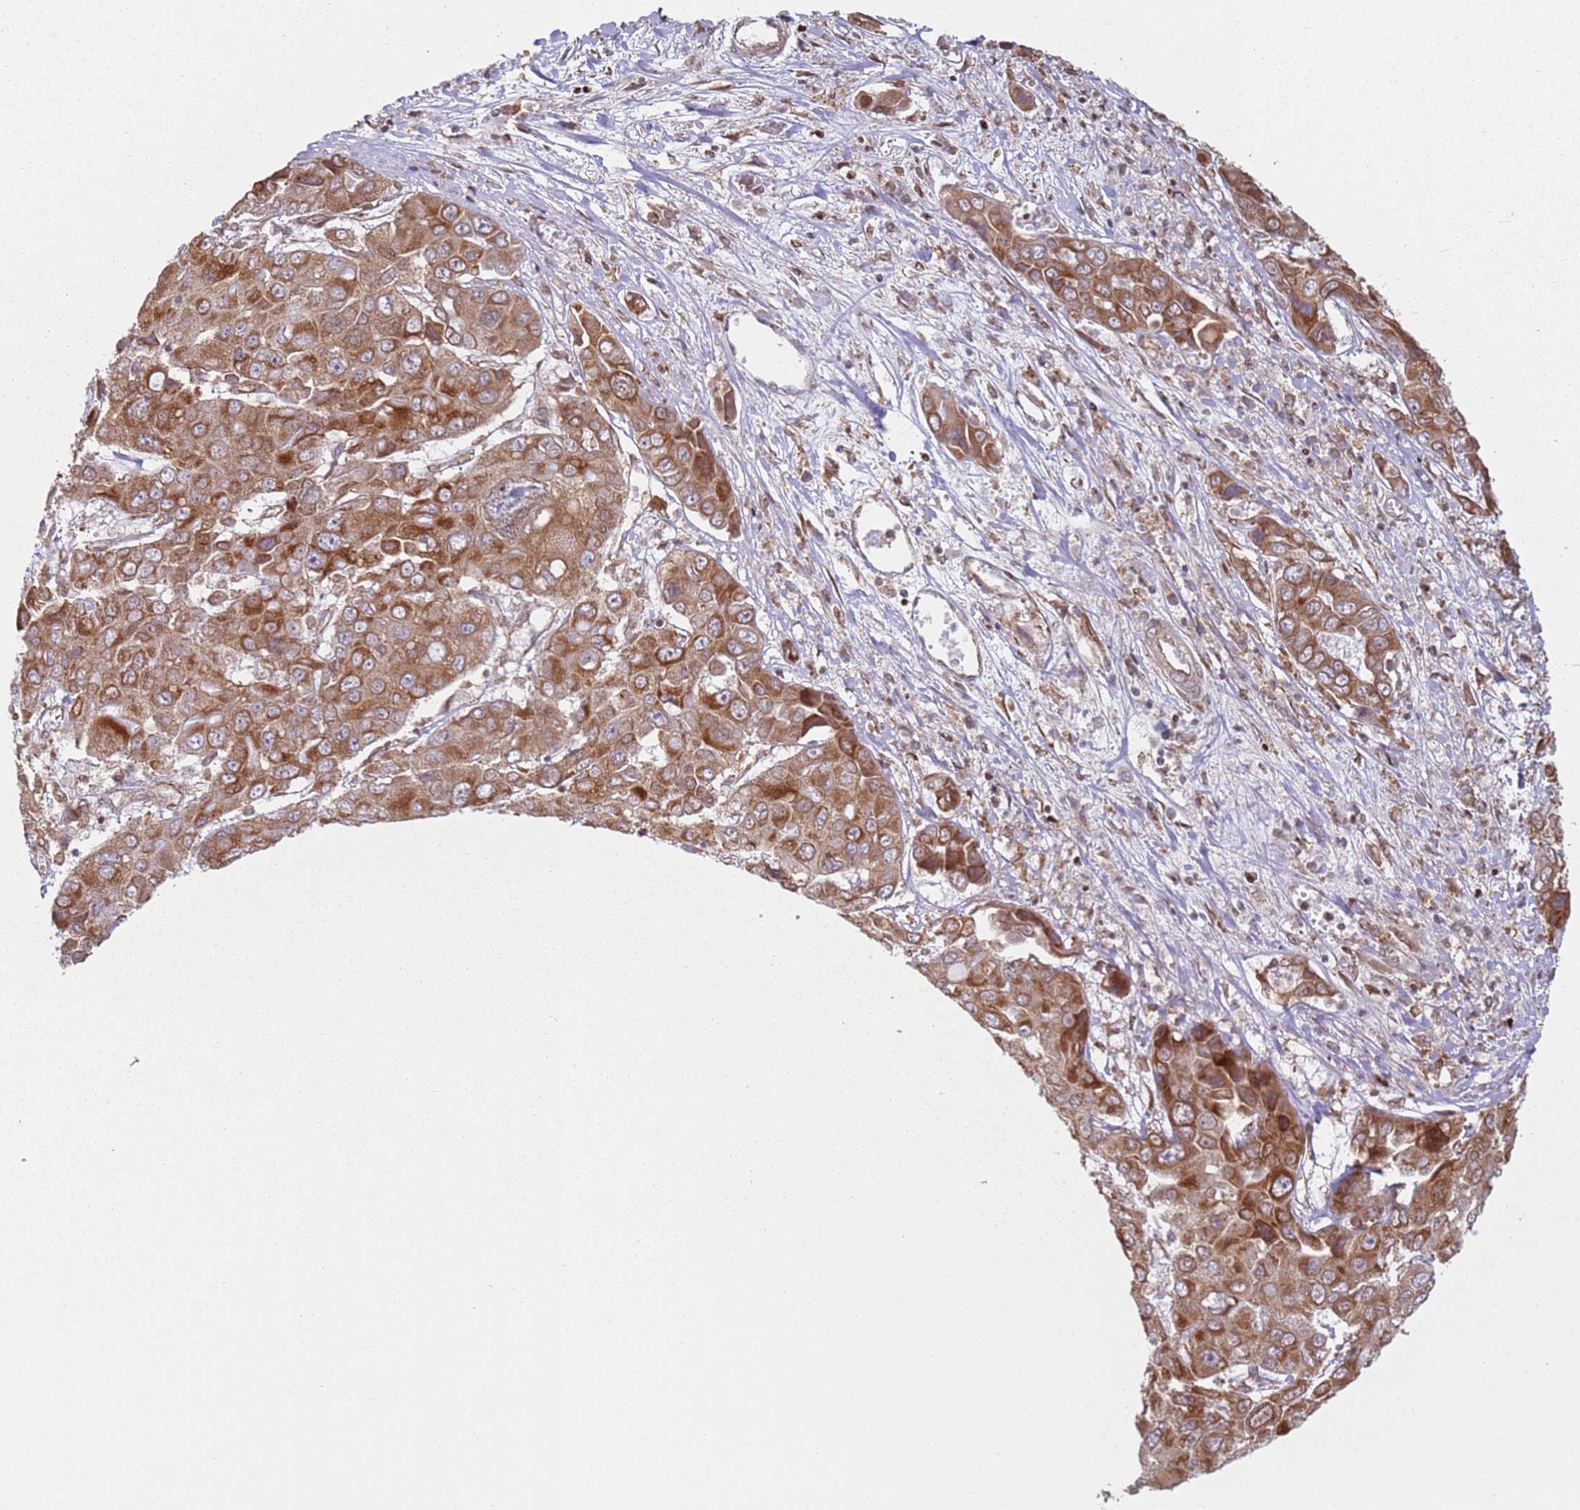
{"staining": {"intensity": "strong", "quantity": ">75%", "location": "cytoplasmic/membranous"}, "tissue": "liver cancer", "cell_type": "Tumor cells", "image_type": "cancer", "snomed": [{"axis": "morphology", "description": "Cholangiocarcinoma"}, {"axis": "topography", "description": "Liver"}], "caption": "Cholangiocarcinoma (liver) was stained to show a protein in brown. There is high levels of strong cytoplasmic/membranous positivity in about >75% of tumor cells. Immunohistochemistry stains the protein of interest in brown and the nuclei are stained blue.", "gene": "HNRNPLL", "patient": {"sex": "male", "age": 67}}